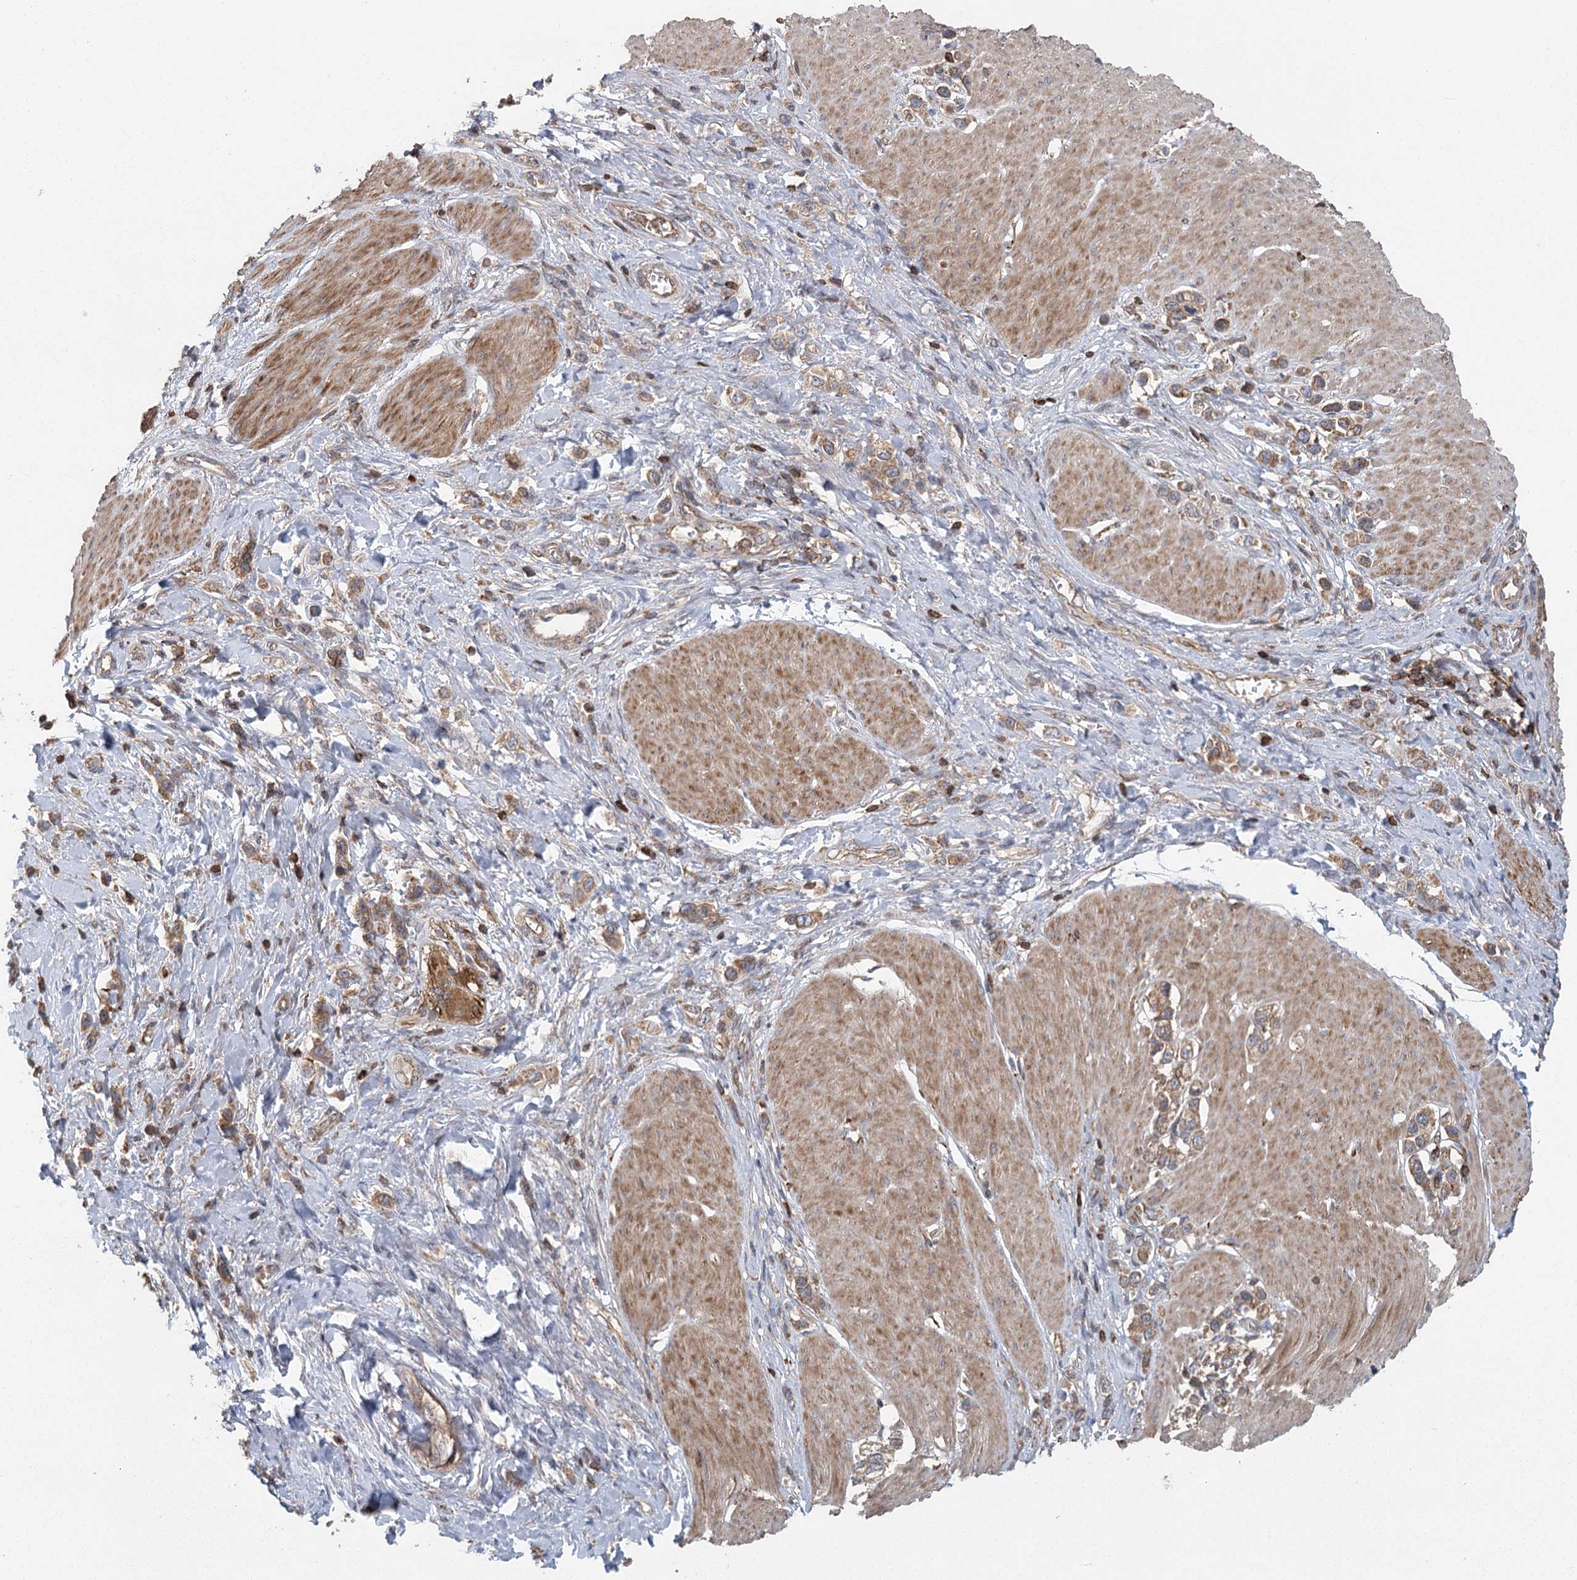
{"staining": {"intensity": "moderate", "quantity": ">75%", "location": "cytoplasmic/membranous"}, "tissue": "stomach cancer", "cell_type": "Tumor cells", "image_type": "cancer", "snomed": [{"axis": "morphology", "description": "Normal tissue, NOS"}, {"axis": "morphology", "description": "Adenocarcinoma, NOS"}, {"axis": "topography", "description": "Stomach, upper"}, {"axis": "topography", "description": "Stomach"}], "caption": "Brown immunohistochemical staining in human stomach cancer exhibits moderate cytoplasmic/membranous positivity in approximately >75% of tumor cells.", "gene": "PLEKHA7", "patient": {"sex": "female", "age": 65}}